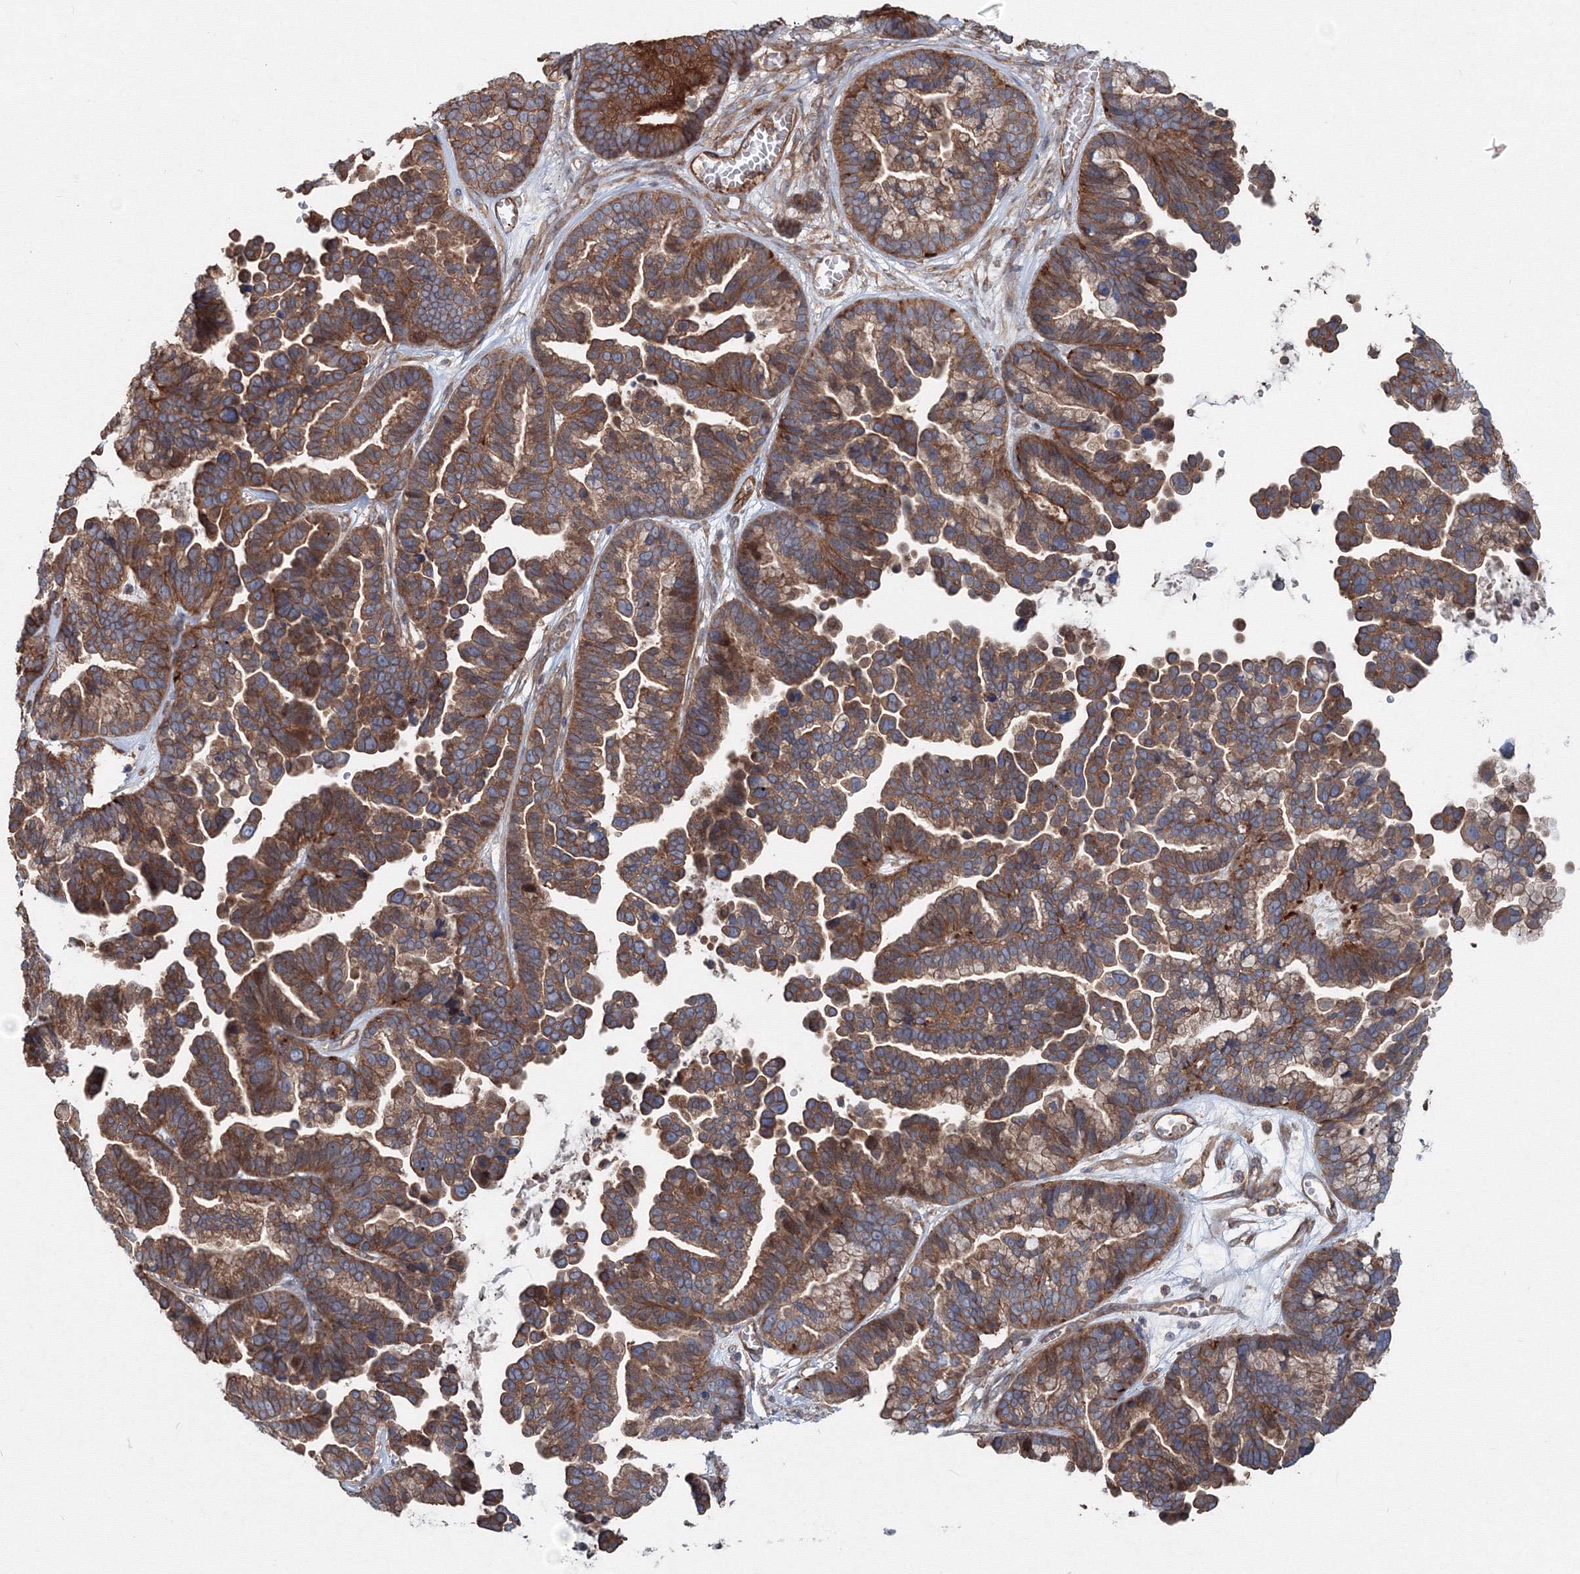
{"staining": {"intensity": "strong", "quantity": ">75%", "location": "cytoplasmic/membranous"}, "tissue": "ovarian cancer", "cell_type": "Tumor cells", "image_type": "cancer", "snomed": [{"axis": "morphology", "description": "Cystadenocarcinoma, serous, NOS"}, {"axis": "topography", "description": "Ovary"}], "caption": "DAB immunohistochemical staining of human serous cystadenocarcinoma (ovarian) reveals strong cytoplasmic/membranous protein staining in about >75% of tumor cells. The staining is performed using DAB brown chromogen to label protein expression. The nuclei are counter-stained blue using hematoxylin.", "gene": "EXOC1", "patient": {"sex": "female", "age": 56}}